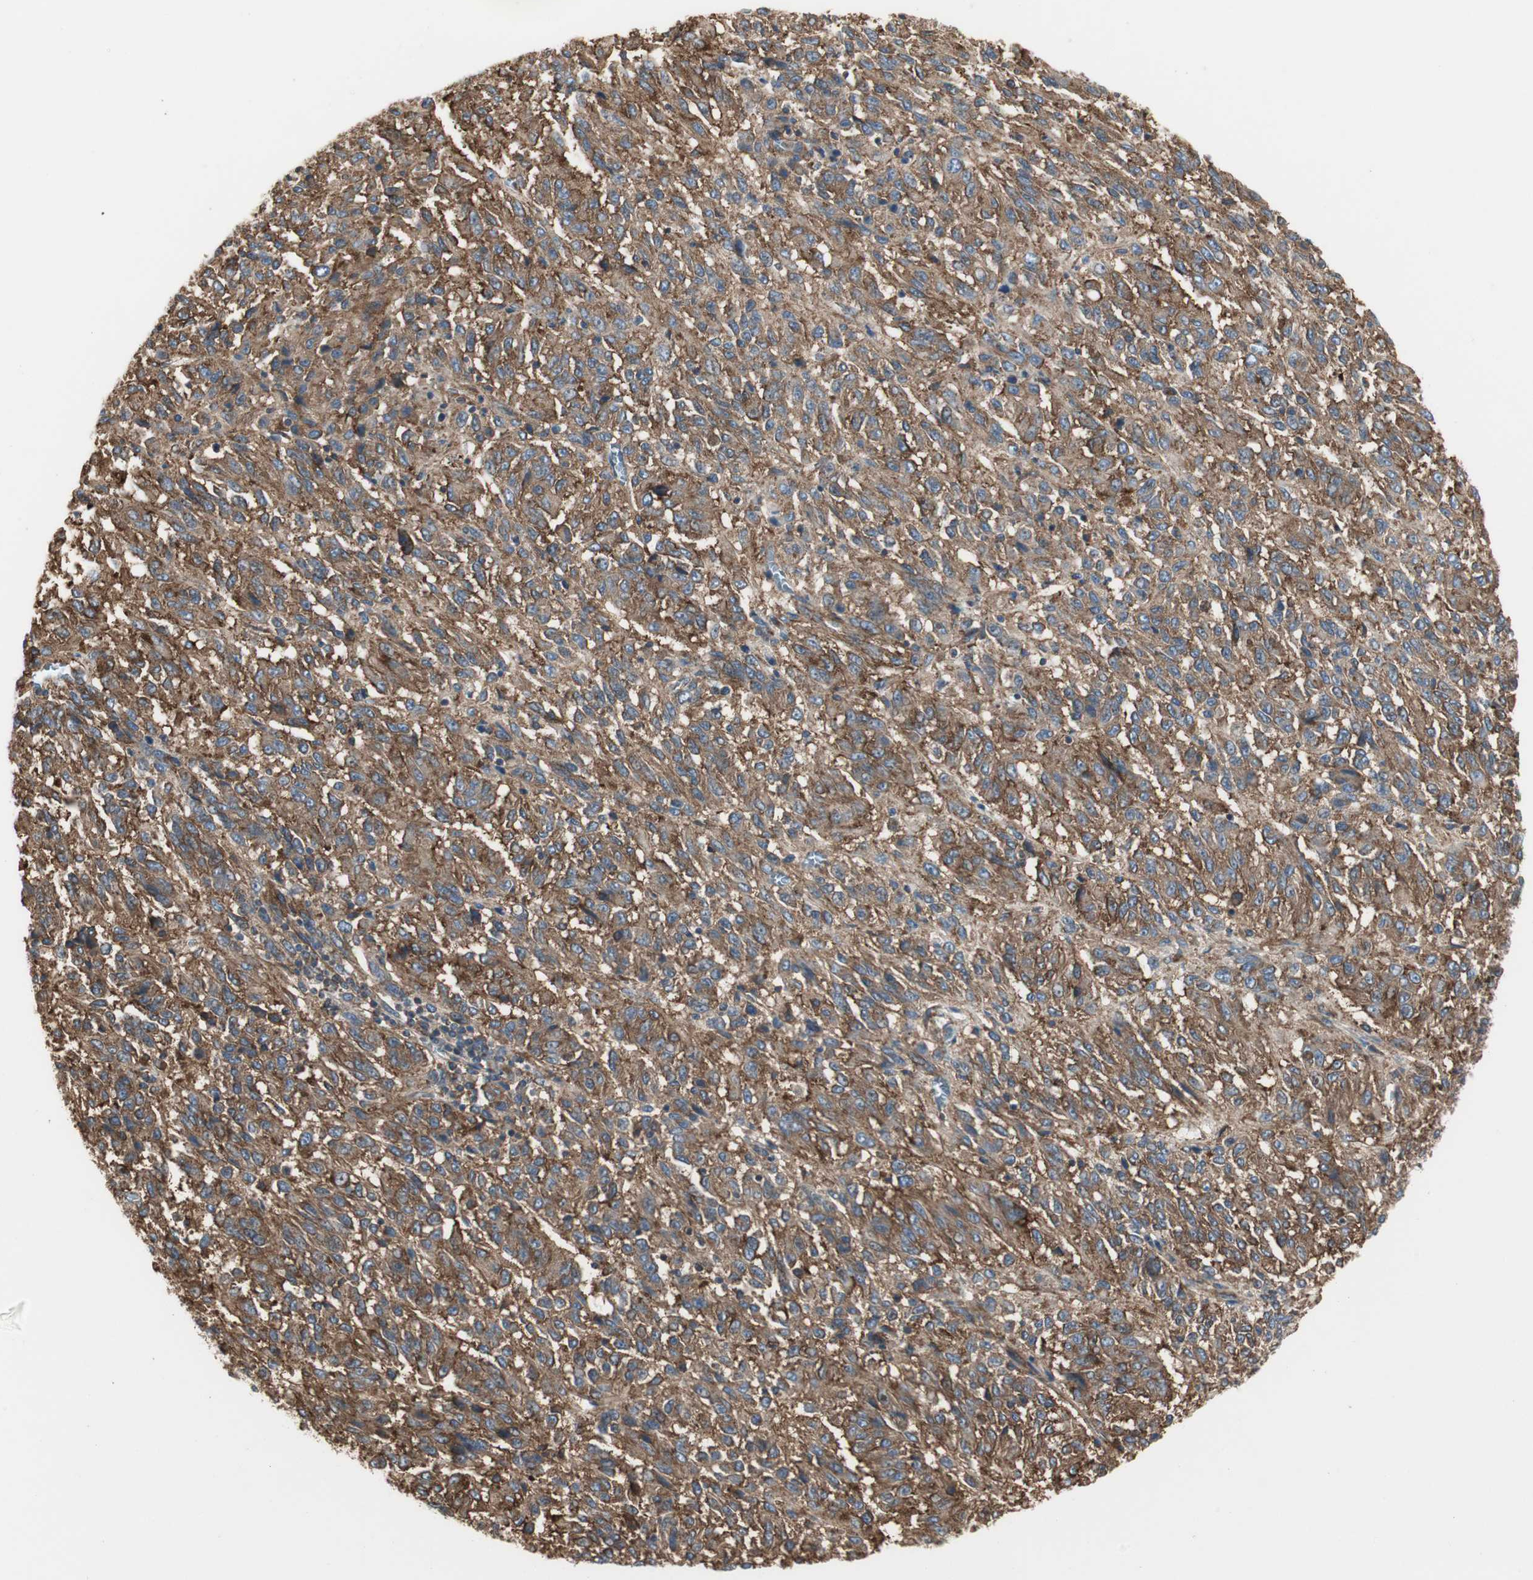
{"staining": {"intensity": "strong", "quantity": ">75%", "location": "cytoplasmic/membranous"}, "tissue": "melanoma", "cell_type": "Tumor cells", "image_type": "cancer", "snomed": [{"axis": "morphology", "description": "Malignant melanoma, Metastatic site"}, {"axis": "topography", "description": "Lung"}], "caption": "A high amount of strong cytoplasmic/membranous staining is appreciated in about >75% of tumor cells in malignant melanoma (metastatic site) tissue.", "gene": "H6PD", "patient": {"sex": "male", "age": 64}}